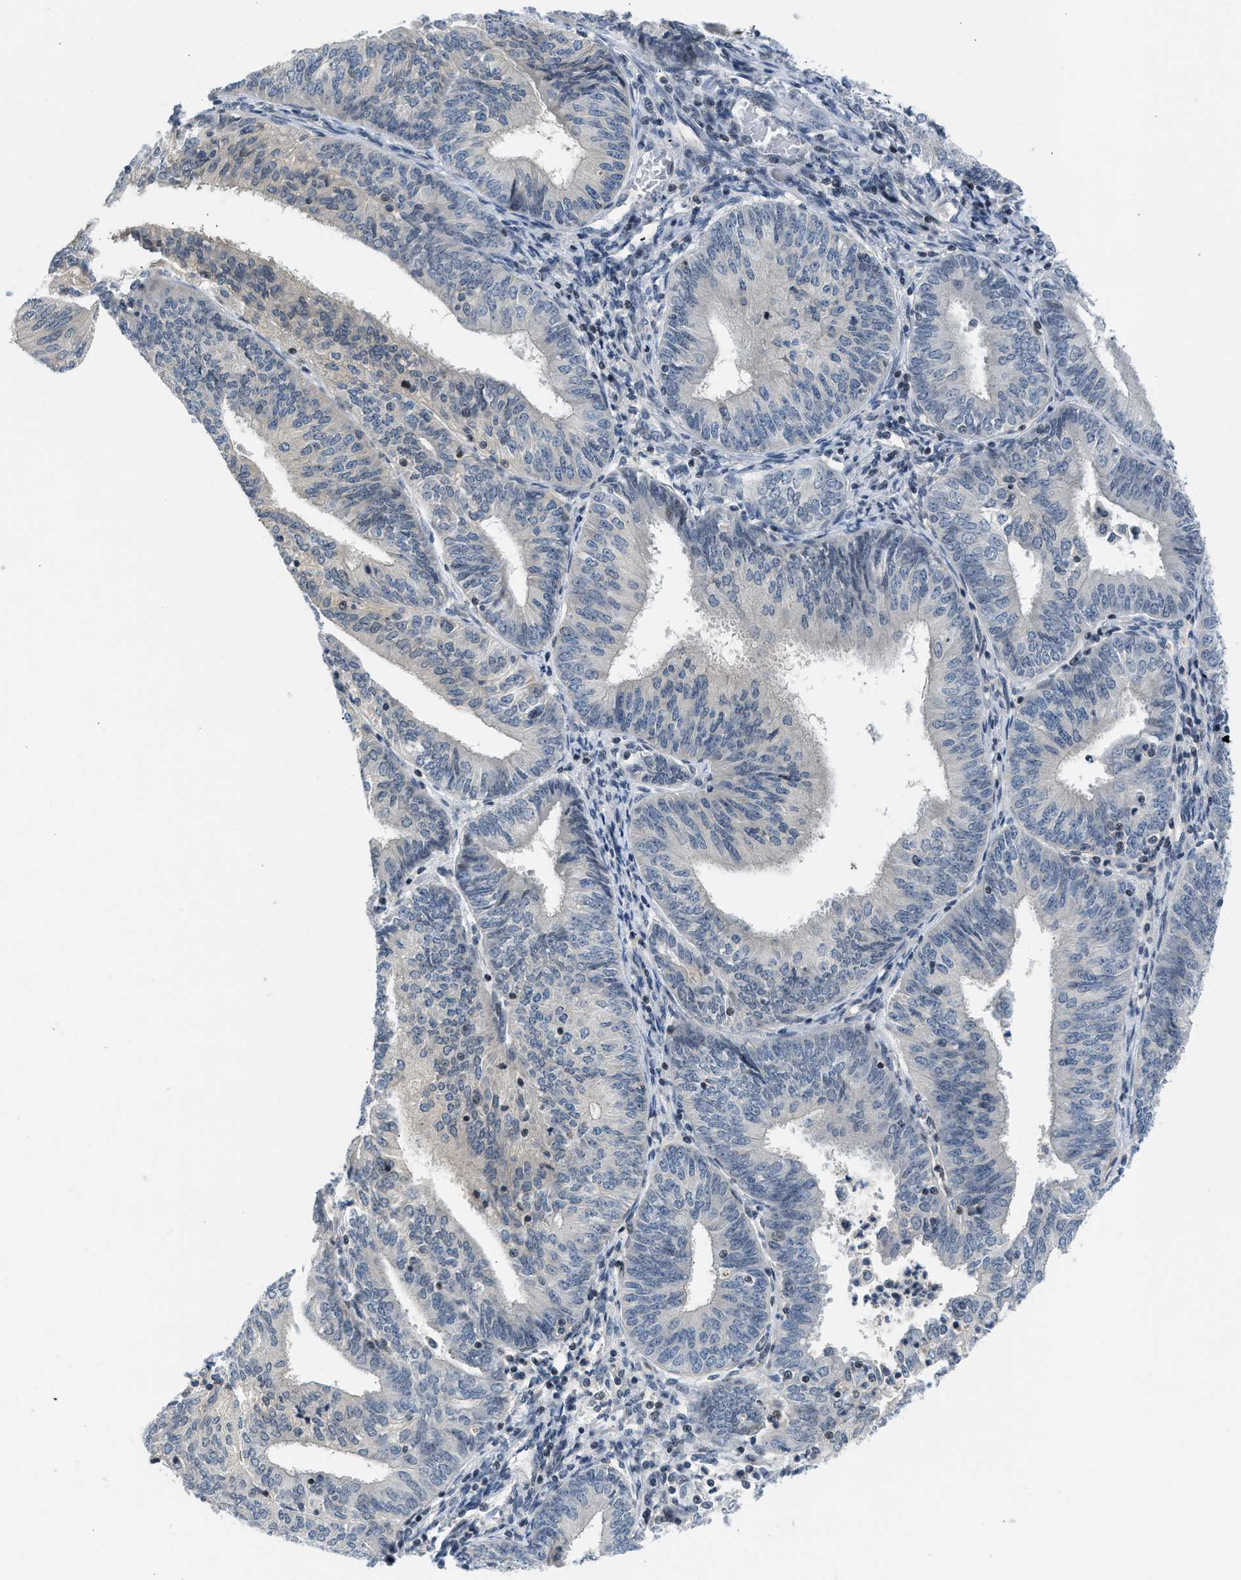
{"staining": {"intensity": "negative", "quantity": "none", "location": "none"}, "tissue": "endometrial cancer", "cell_type": "Tumor cells", "image_type": "cancer", "snomed": [{"axis": "morphology", "description": "Adenocarcinoma, NOS"}, {"axis": "topography", "description": "Endometrium"}], "caption": "Immunohistochemistry (IHC) of human endometrial cancer (adenocarcinoma) reveals no expression in tumor cells.", "gene": "OLIG3", "patient": {"sex": "female", "age": 58}}